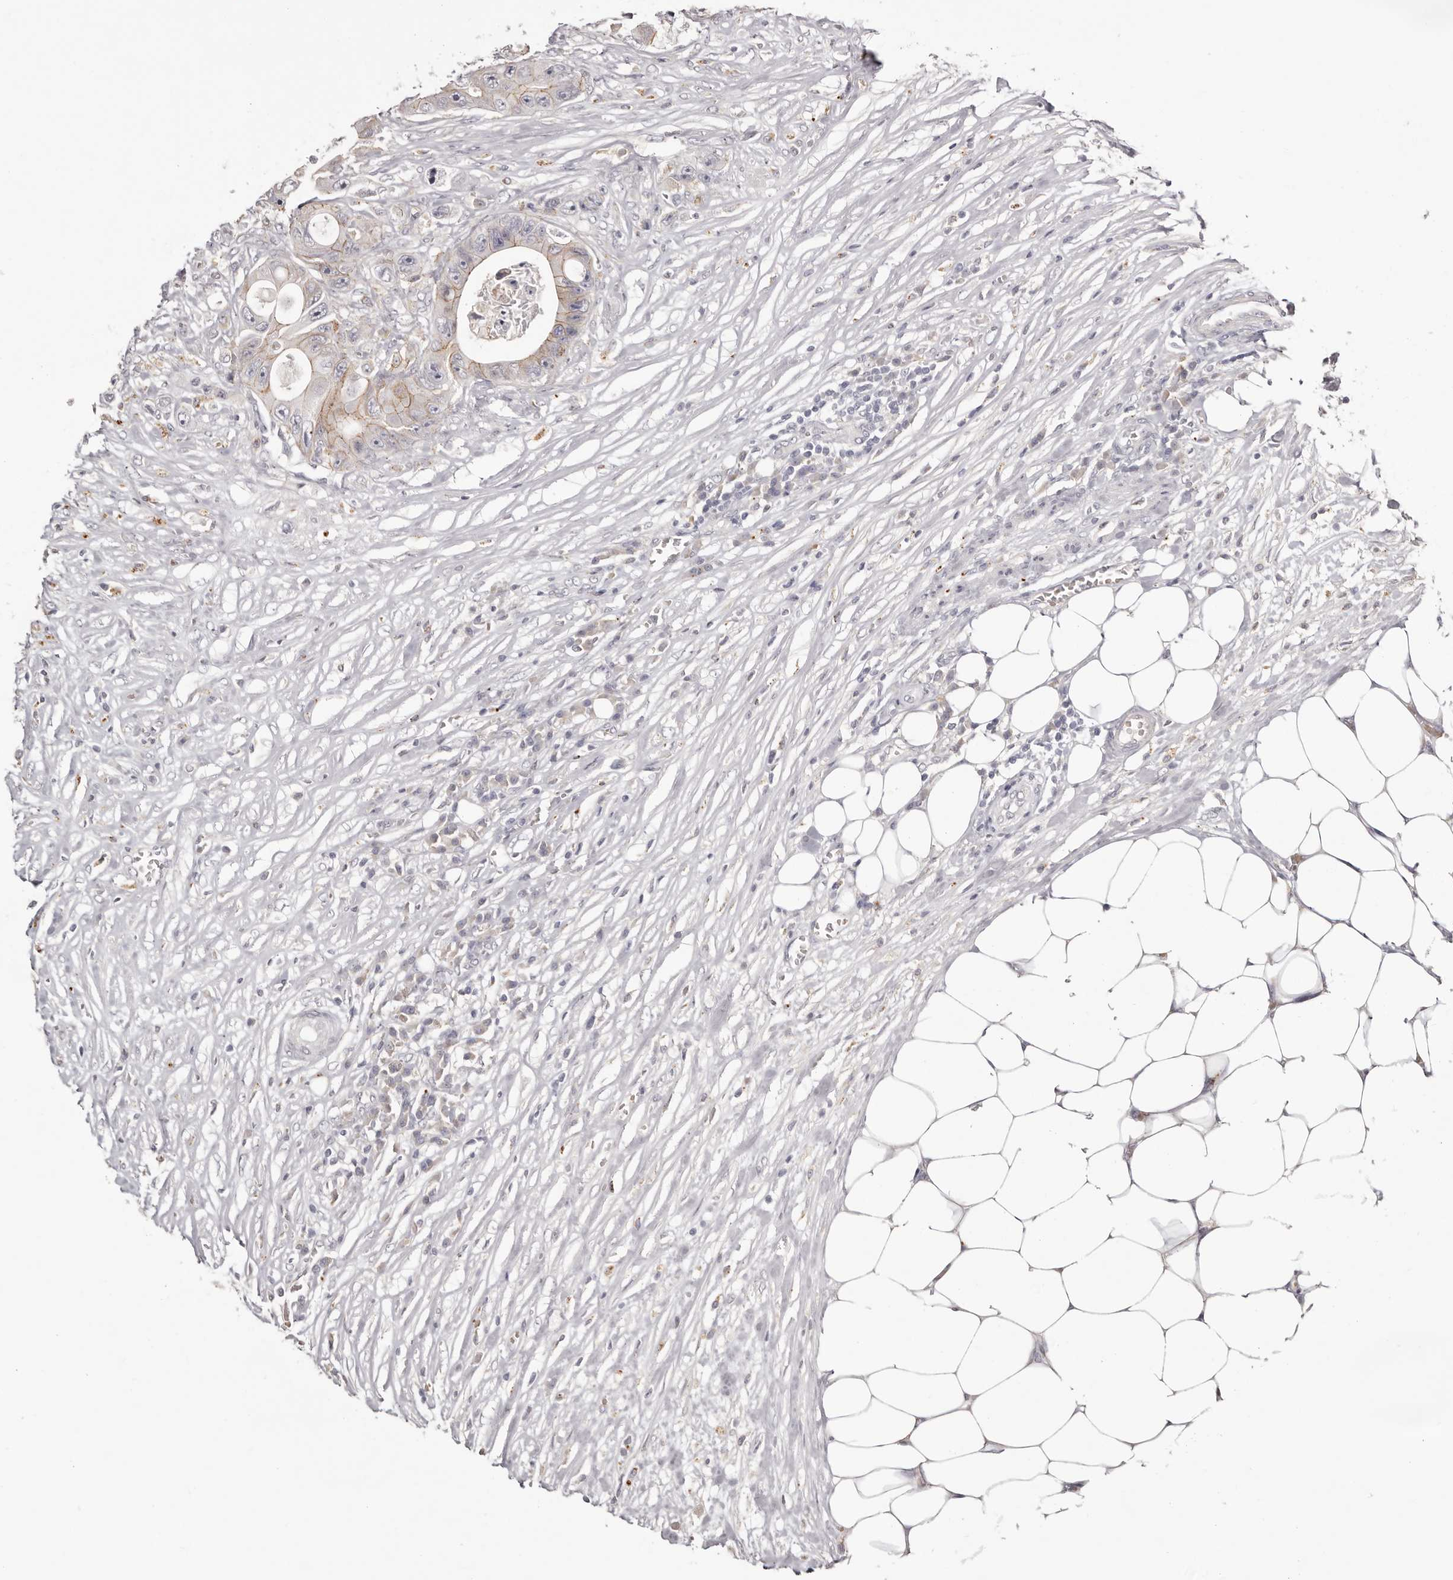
{"staining": {"intensity": "weak", "quantity": ">75%", "location": "cytoplasmic/membranous"}, "tissue": "colorectal cancer", "cell_type": "Tumor cells", "image_type": "cancer", "snomed": [{"axis": "morphology", "description": "Adenocarcinoma, NOS"}, {"axis": "topography", "description": "Colon"}], "caption": "IHC histopathology image of human colorectal cancer stained for a protein (brown), which shows low levels of weak cytoplasmic/membranous positivity in approximately >75% of tumor cells.", "gene": "PCDHB6", "patient": {"sex": "female", "age": 46}}